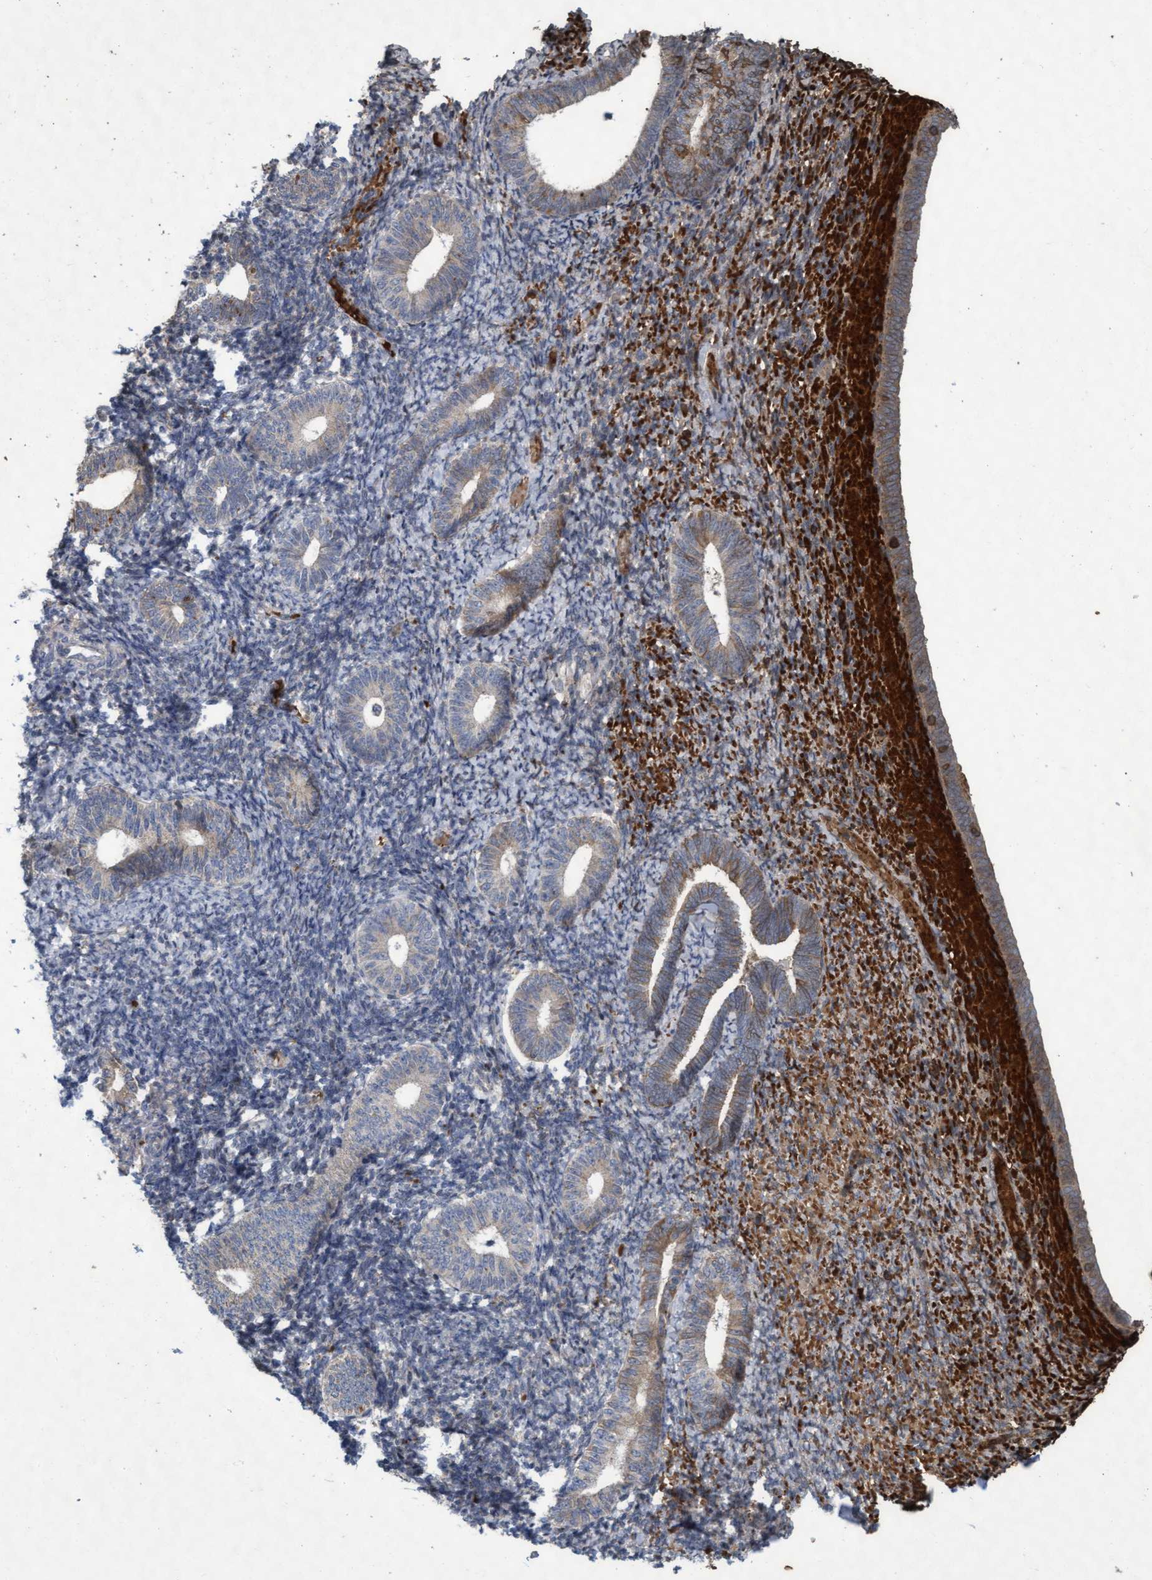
{"staining": {"intensity": "strong", "quantity": "<25%", "location": "cytoplasmic/membranous"}, "tissue": "endometrium", "cell_type": "Cells in endometrial stroma", "image_type": "normal", "snomed": [{"axis": "morphology", "description": "Normal tissue, NOS"}, {"axis": "topography", "description": "Endometrium"}], "caption": "Immunohistochemistry histopathology image of normal endometrium: human endometrium stained using immunohistochemistry exhibits medium levels of strong protein expression localized specifically in the cytoplasmic/membranous of cells in endometrial stroma, appearing as a cytoplasmic/membranous brown color.", "gene": "KCNC2", "patient": {"sex": "female", "age": 66}}